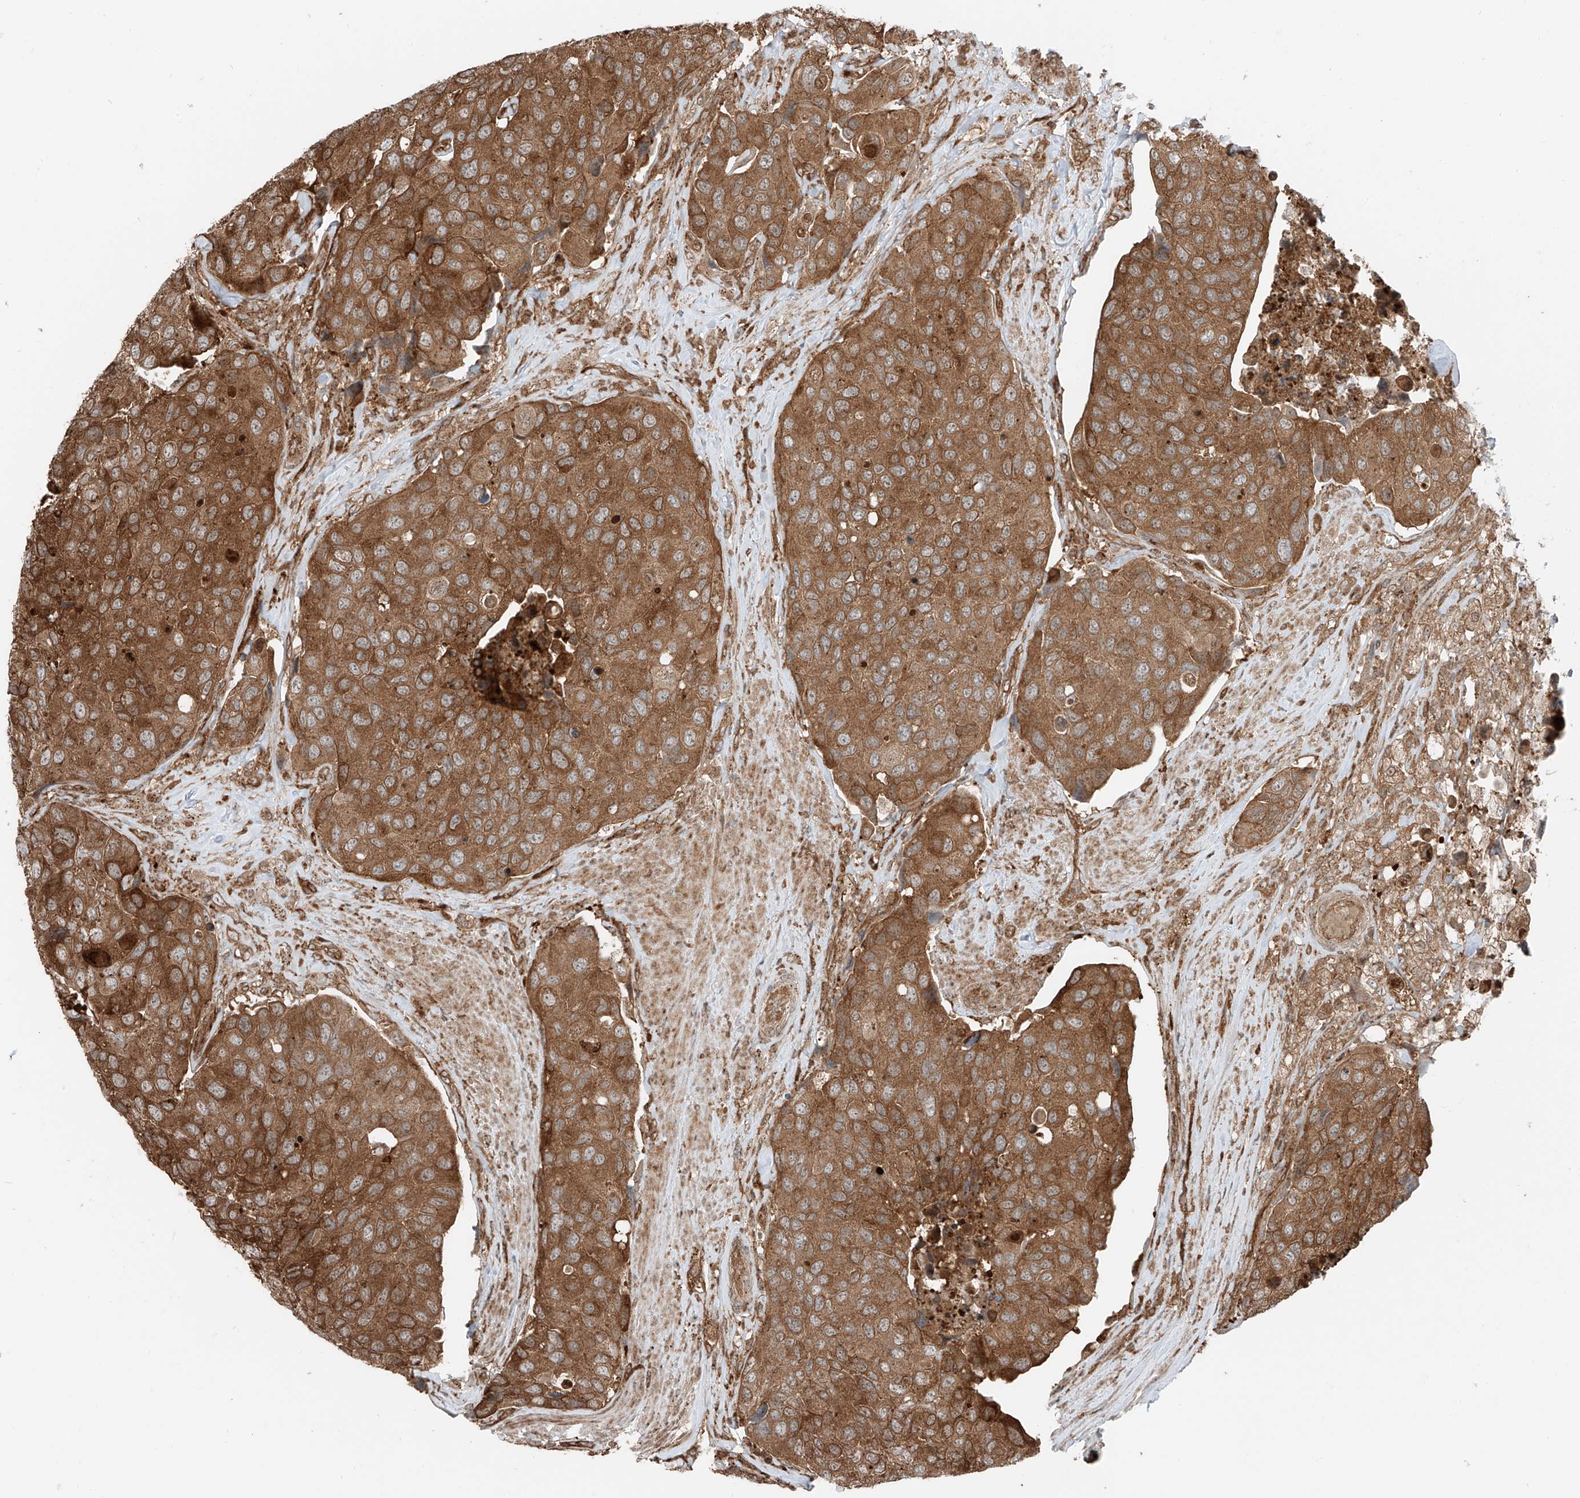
{"staining": {"intensity": "strong", "quantity": ">75%", "location": "cytoplasmic/membranous"}, "tissue": "urothelial cancer", "cell_type": "Tumor cells", "image_type": "cancer", "snomed": [{"axis": "morphology", "description": "Urothelial carcinoma, High grade"}, {"axis": "topography", "description": "Urinary bladder"}], "caption": "DAB (3,3'-diaminobenzidine) immunohistochemical staining of urothelial cancer displays strong cytoplasmic/membranous protein positivity in approximately >75% of tumor cells.", "gene": "USP48", "patient": {"sex": "male", "age": 74}}